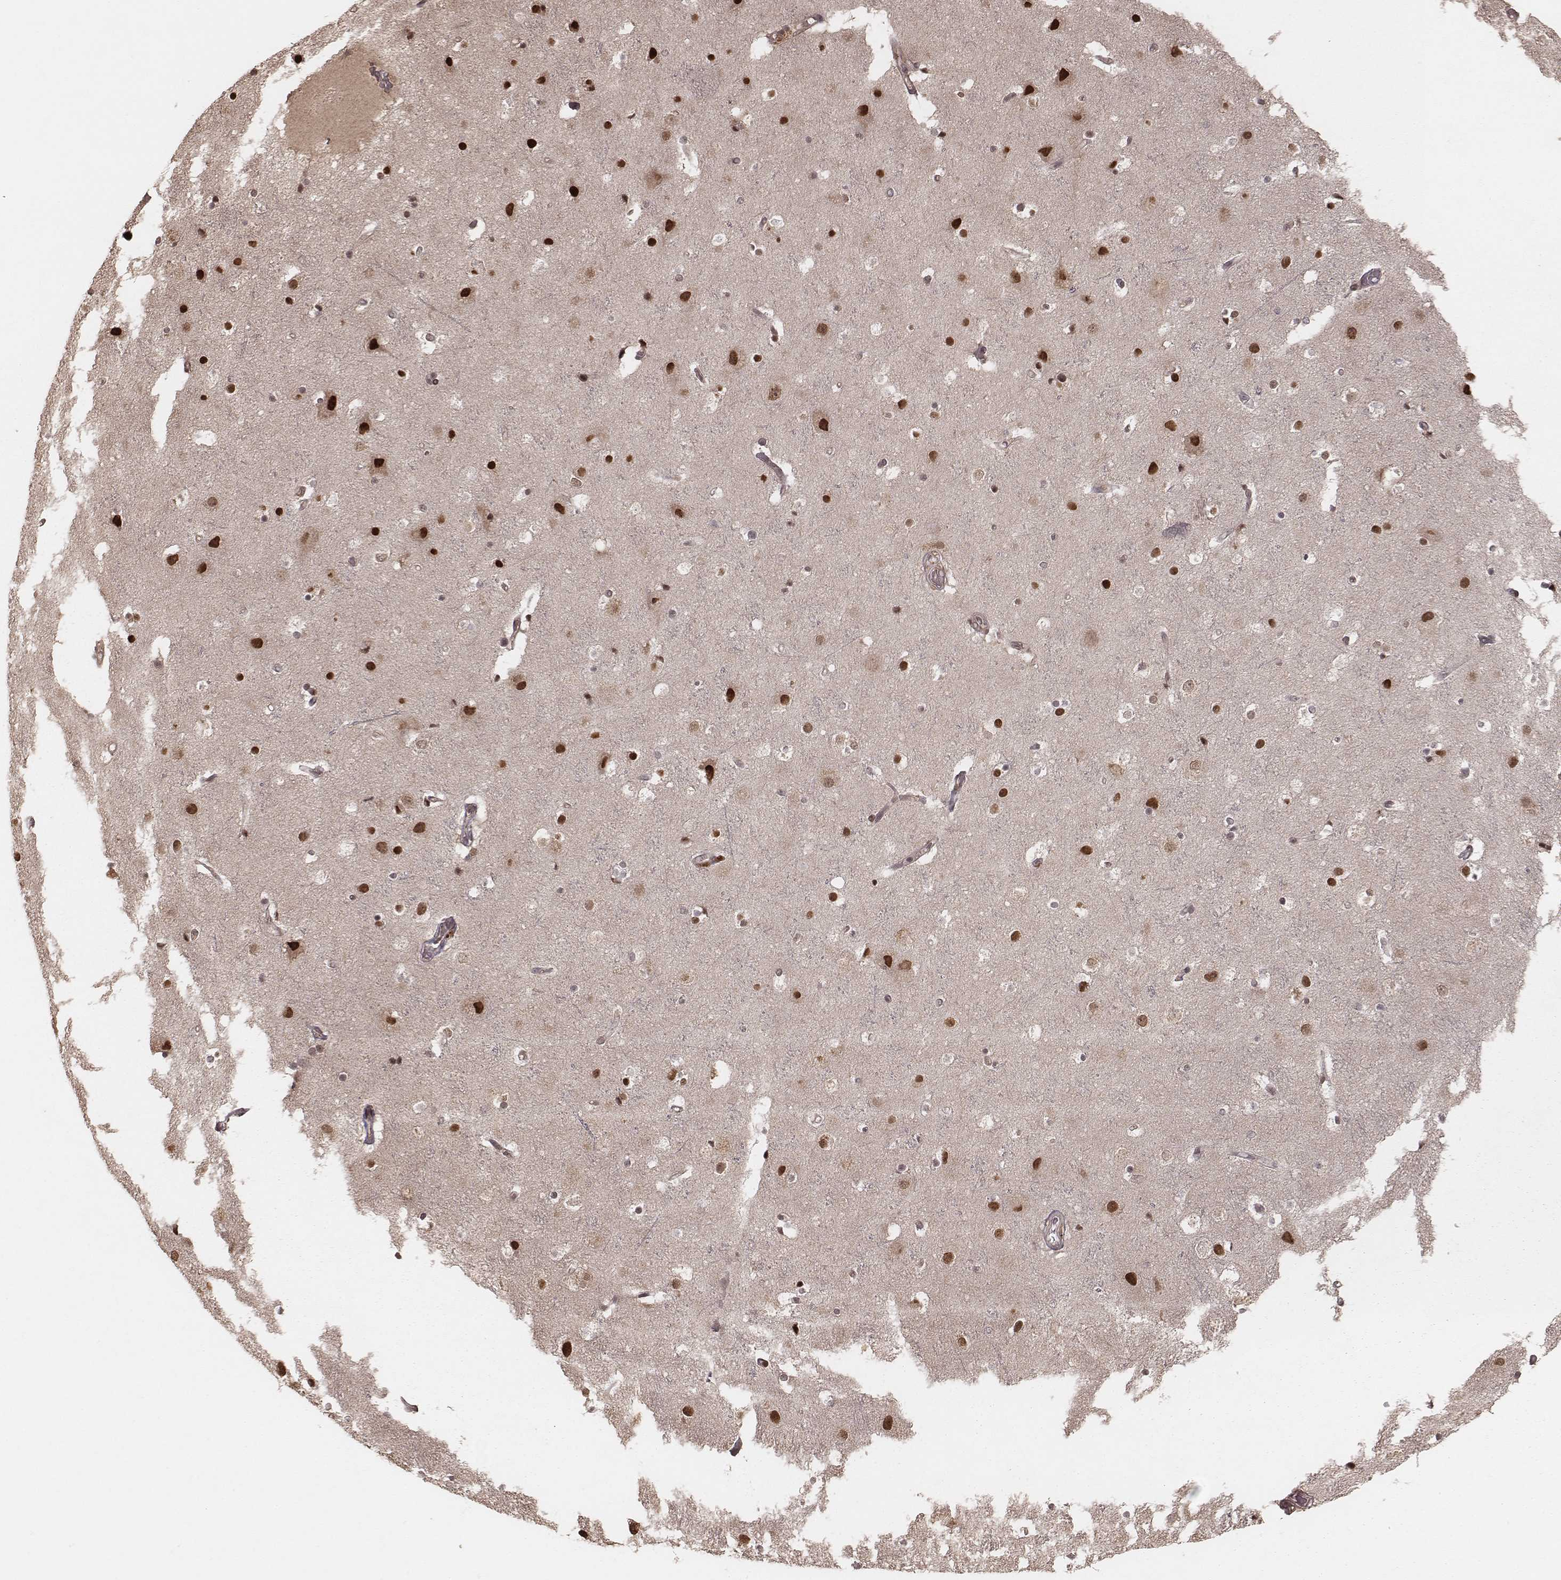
{"staining": {"intensity": "weak", "quantity": ">75%", "location": "cytoplasmic/membranous"}, "tissue": "cerebral cortex", "cell_type": "Endothelial cells", "image_type": "normal", "snomed": [{"axis": "morphology", "description": "Normal tissue, NOS"}, {"axis": "topography", "description": "Cerebral cortex"}], "caption": "Cerebral cortex stained for a protein reveals weak cytoplasmic/membranous positivity in endothelial cells. The protein of interest is stained brown, and the nuclei are stained in blue (DAB (3,3'-diaminobenzidine) IHC with brightfield microscopy, high magnification).", "gene": "MYO19", "patient": {"sex": "female", "age": 52}}